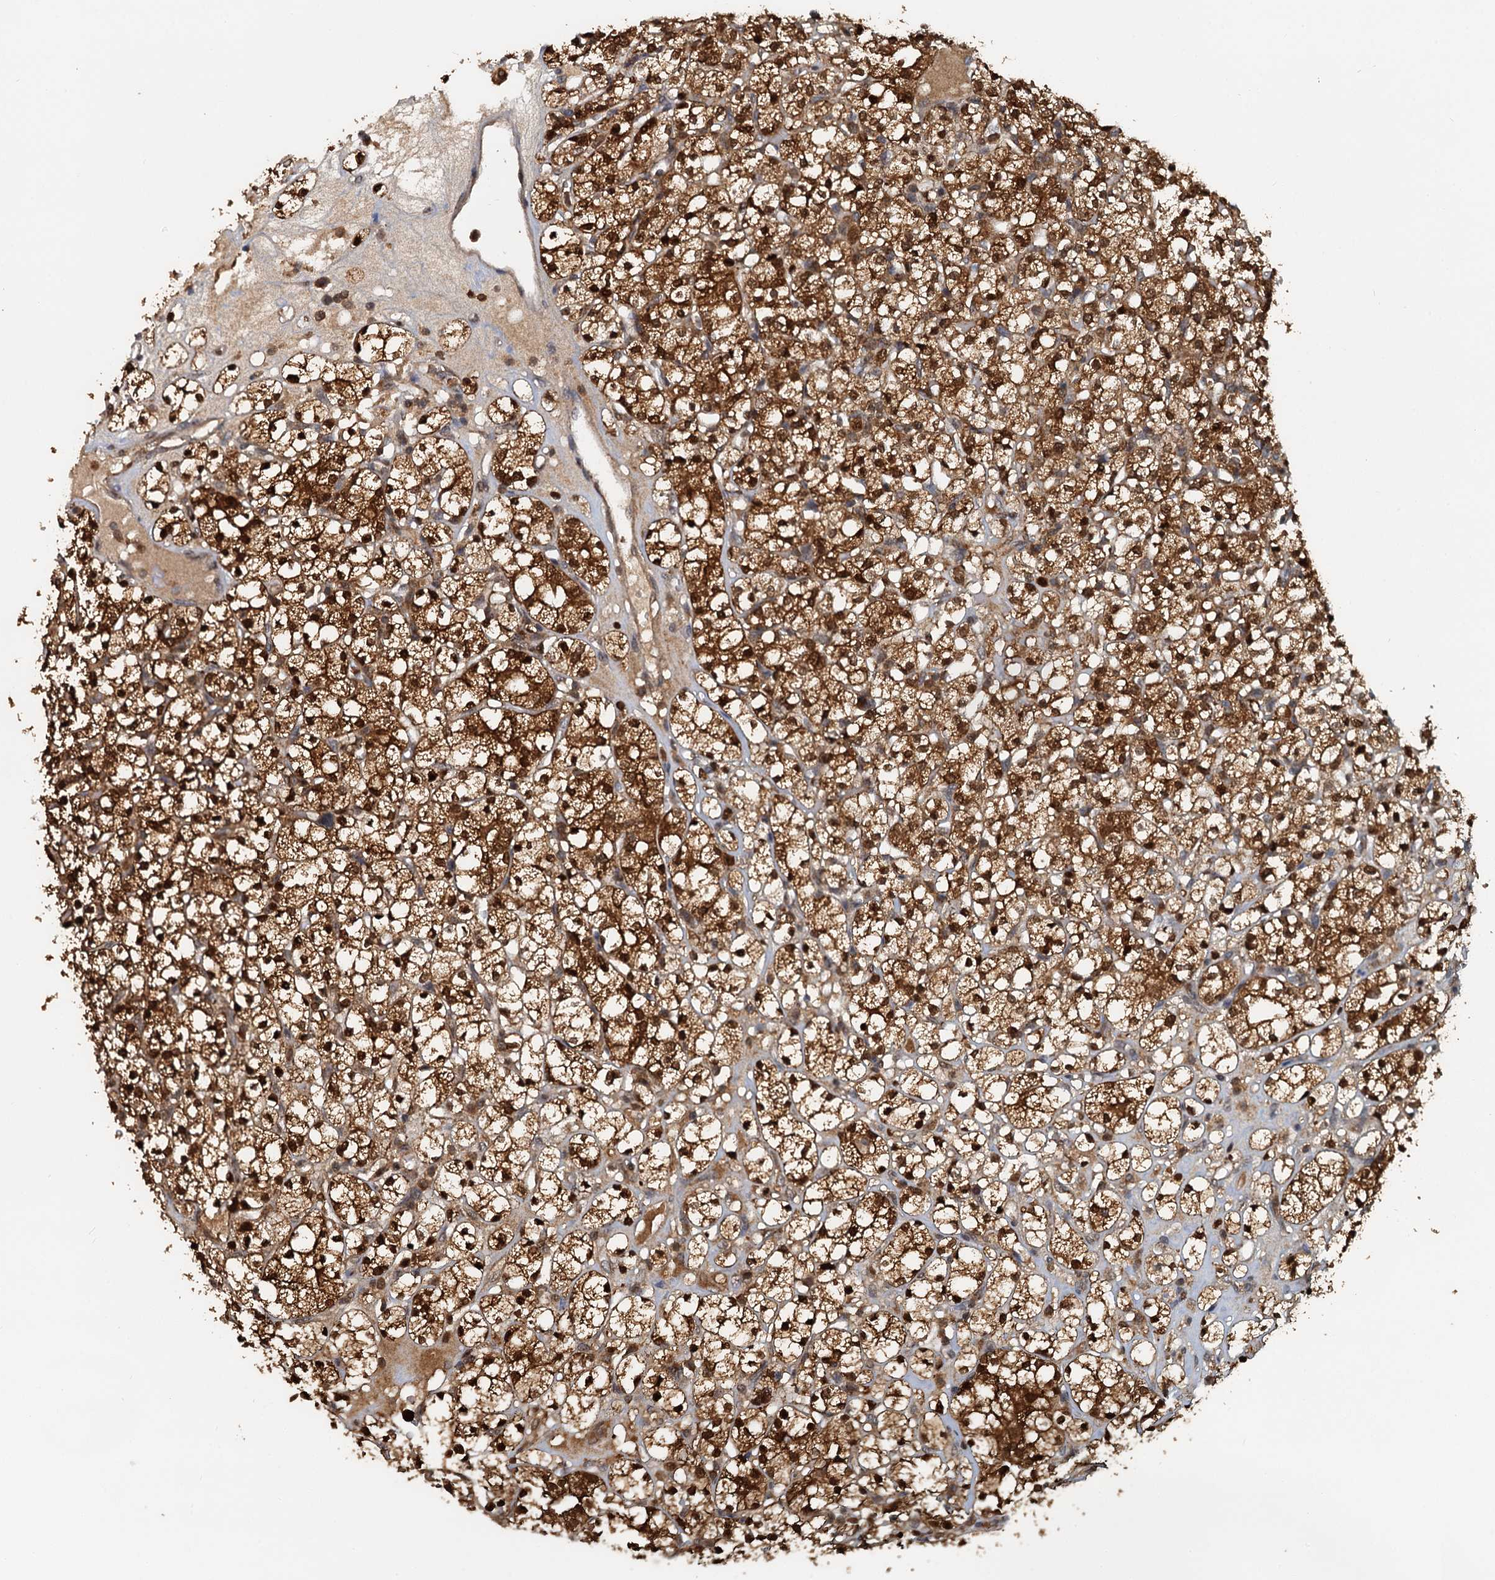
{"staining": {"intensity": "strong", "quantity": ">75%", "location": "cytoplasmic/membranous,nuclear"}, "tissue": "renal cancer", "cell_type": "Tumor cells", "image_type": "cancer", "snomed": [{"axis": "morphology", "description": "Adenocarcinoma, NOS"}, {"axis": "topography", "description": "Kidney"}], "caption": "Renal adenocarcinoma tissue exhibits strong cytoplasmic/membranous and nuclear staining in approximately >75% of tumor cells", "gene": "GPI", "patient": {"sex": "male", "age": 77}}